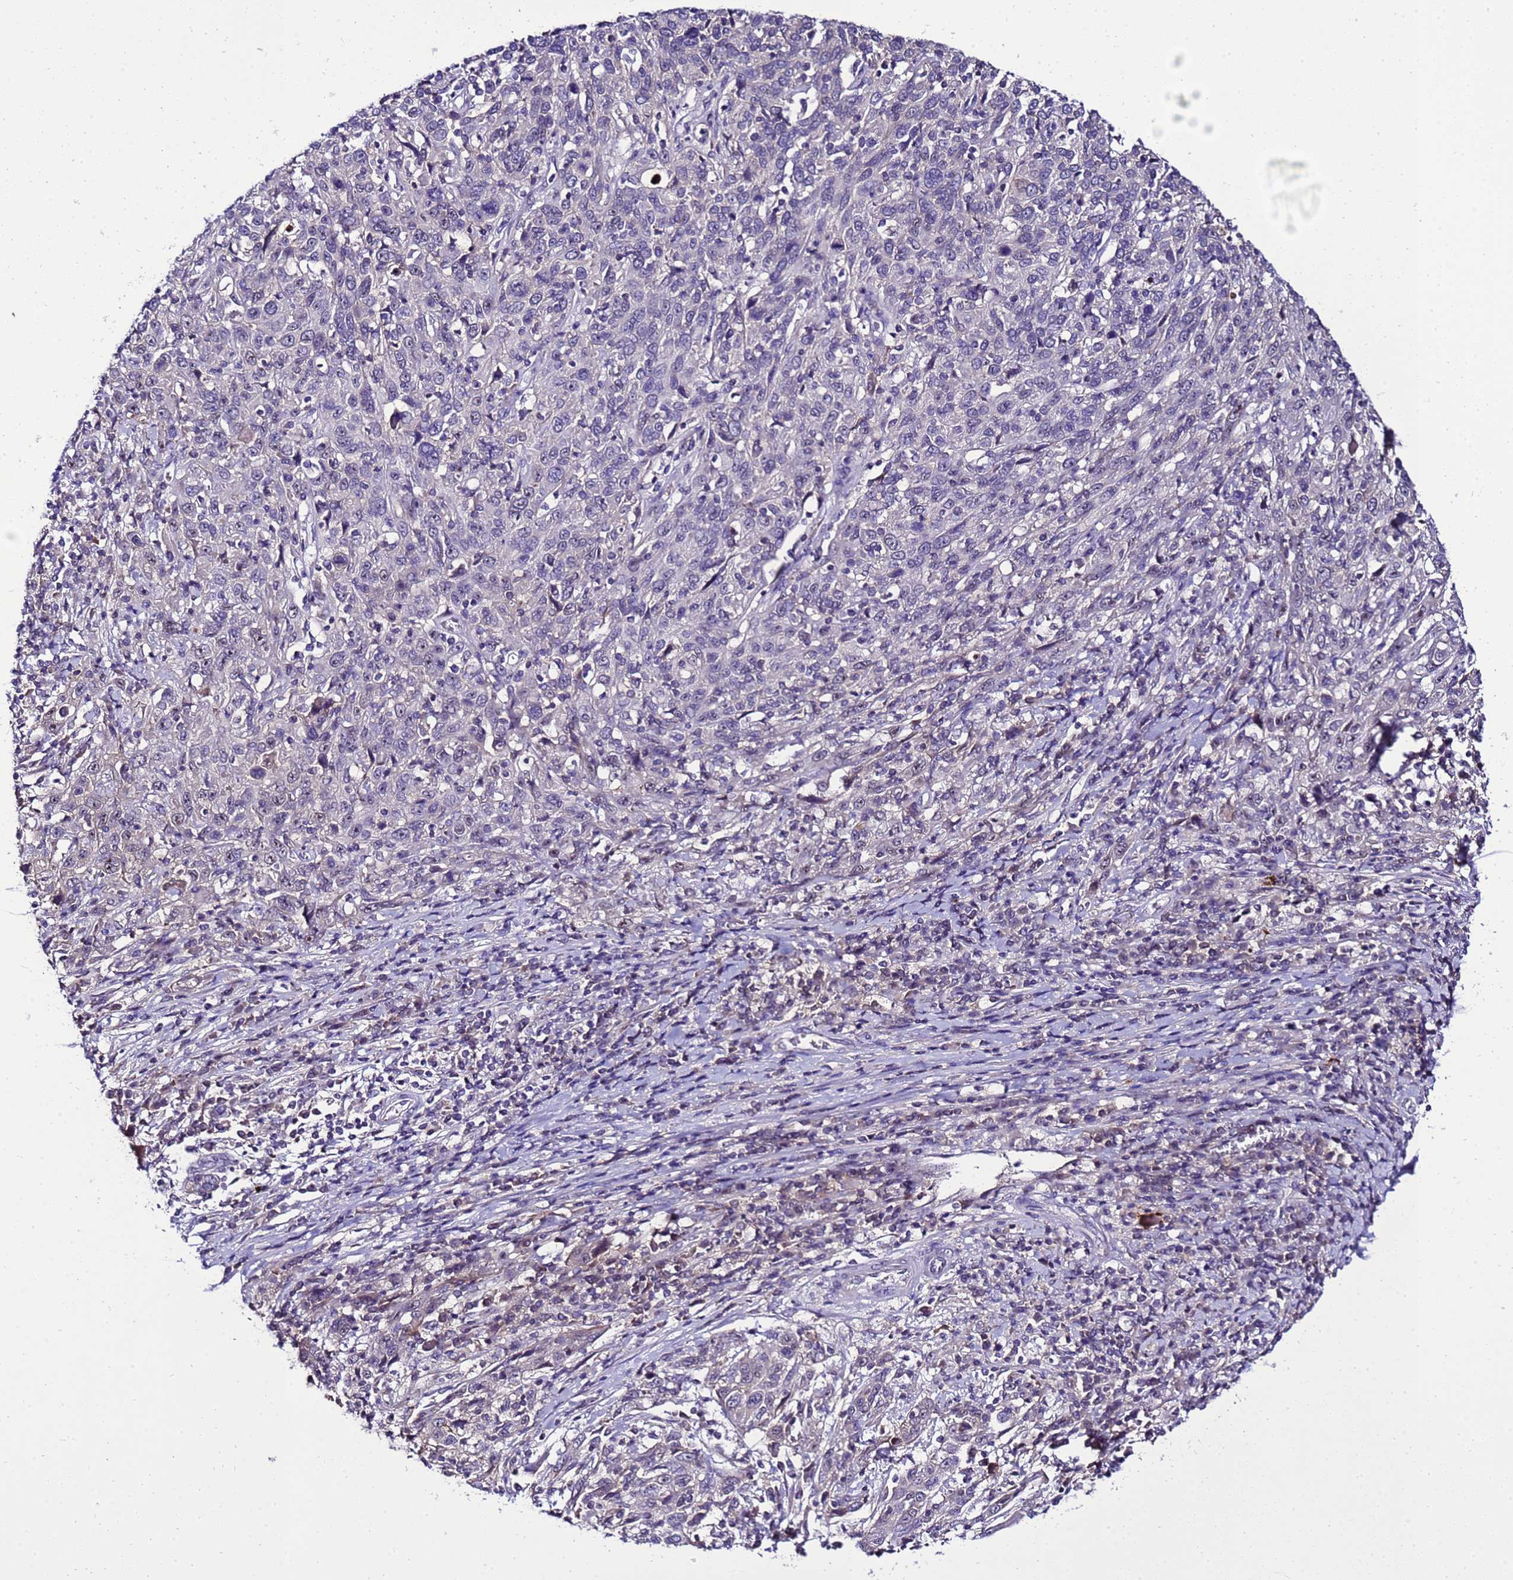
{"staining": {"intensity": "negative", "quantity": "none", "location": "none"}, "tissue": "cervical cancer", "cell_type": "Tumor cells", "image_type": "cancer", "snomed": [{"axis": "morphology", "description": "Squamous cell carcinoma, NOS"}, {"axis": "topography", "description": "Cervix"}], "caption": "This is an immunohistochemistry (IHC) histopathology image of human squamous cell carcinoma (cervical). There is no positivity in tumor cells.", "gene": "C19orf47", "patient": {"sex": "female", "age": 46}}